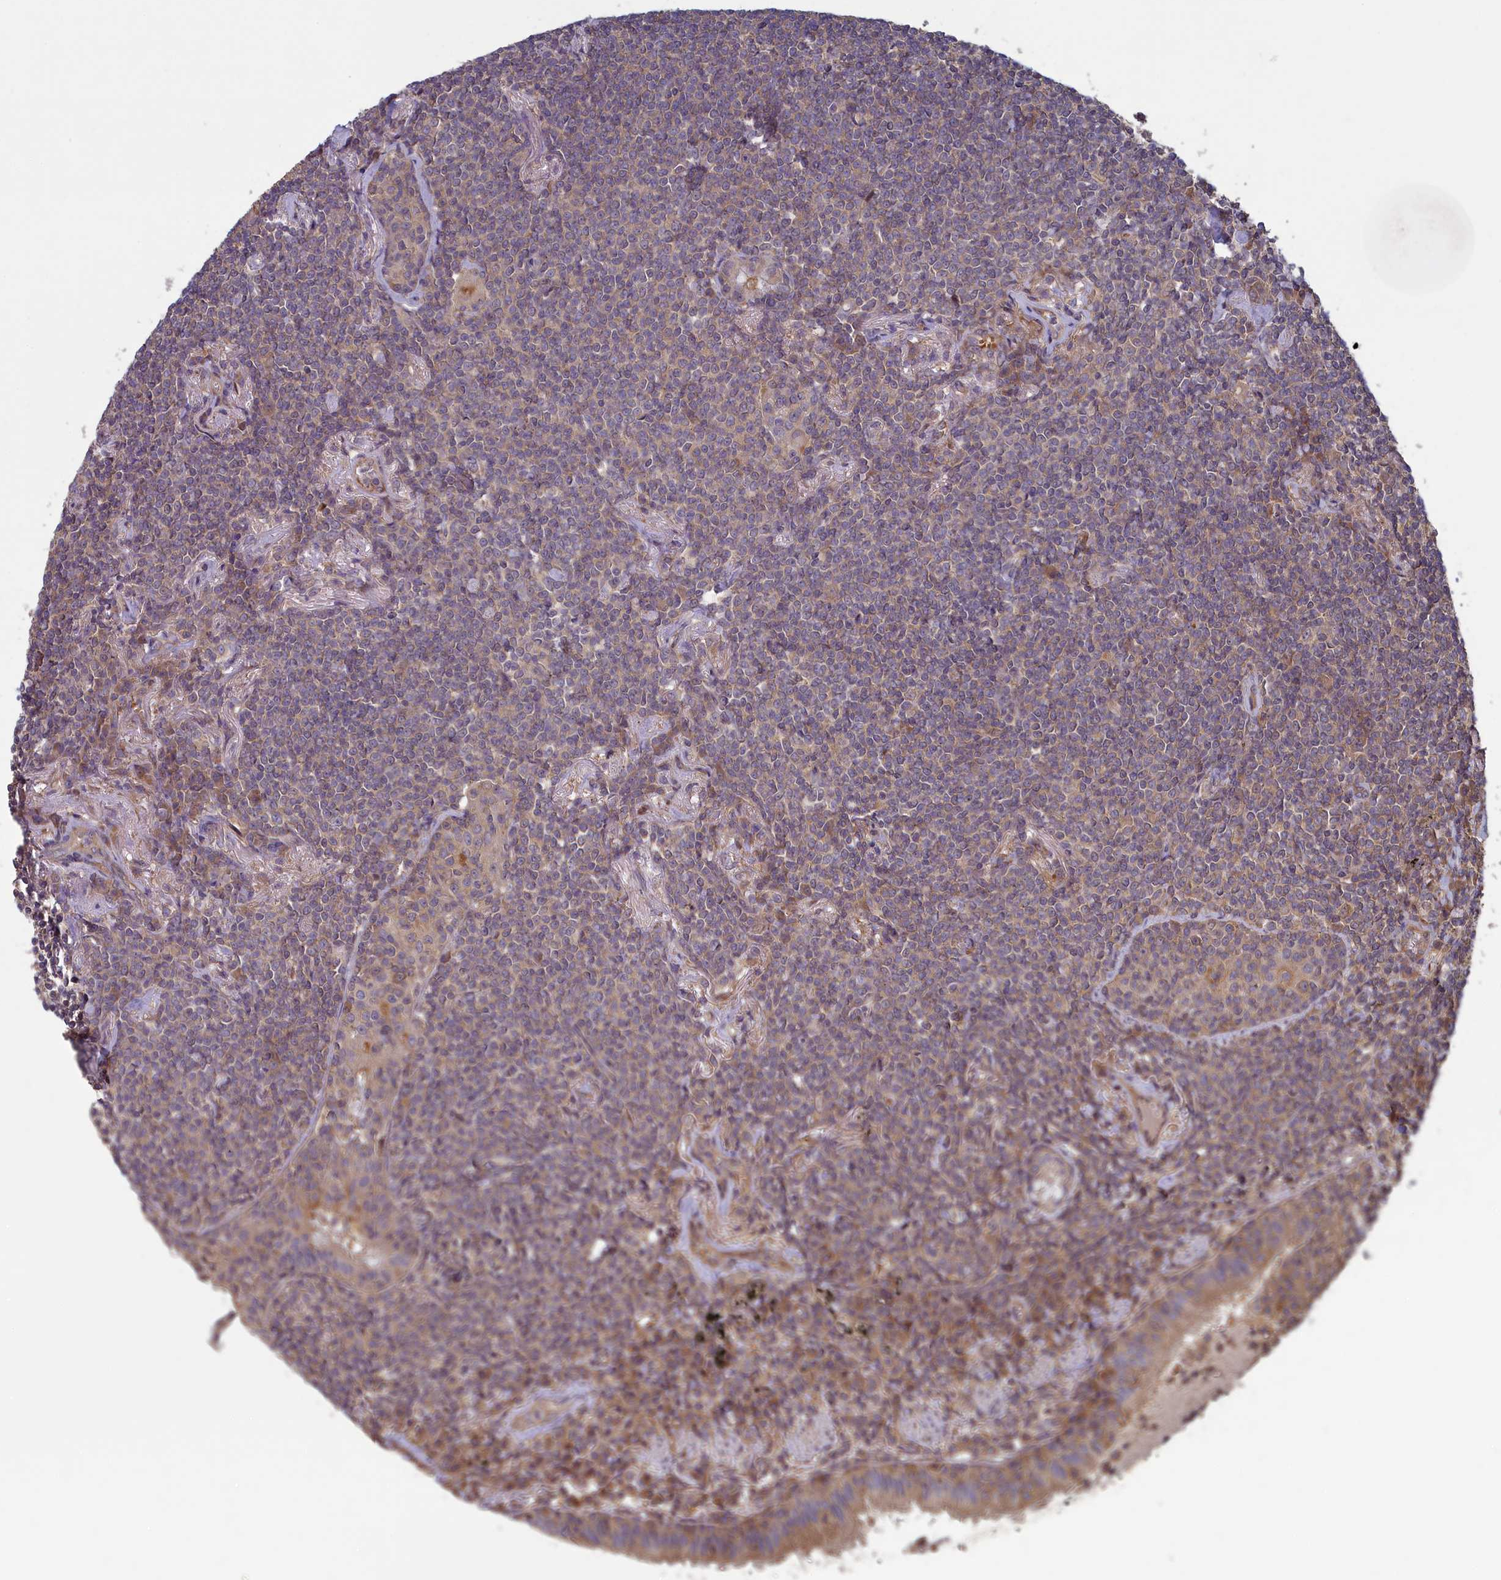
{"staining": {"intensity": "weak", "quantity": "<25%", "location": "cytoplasmic/membranous"}, "tissue": "lymphoma", "cell_type": "Tumor cells", "image_type": "cancer", "snomed": [{"axis": "morphology", "description": "Malignant lymphoma, non-Hodgkin's type, Low grade"}, {"axis": "topography", "description": "Lung"}], "caption": "Immunohistochemistry image of lymphoma stained for a protein (brown), which displays no expression in tumor cells.", "gene": "CIAO2B", "patient": {"sex": "female", "age": 71}}